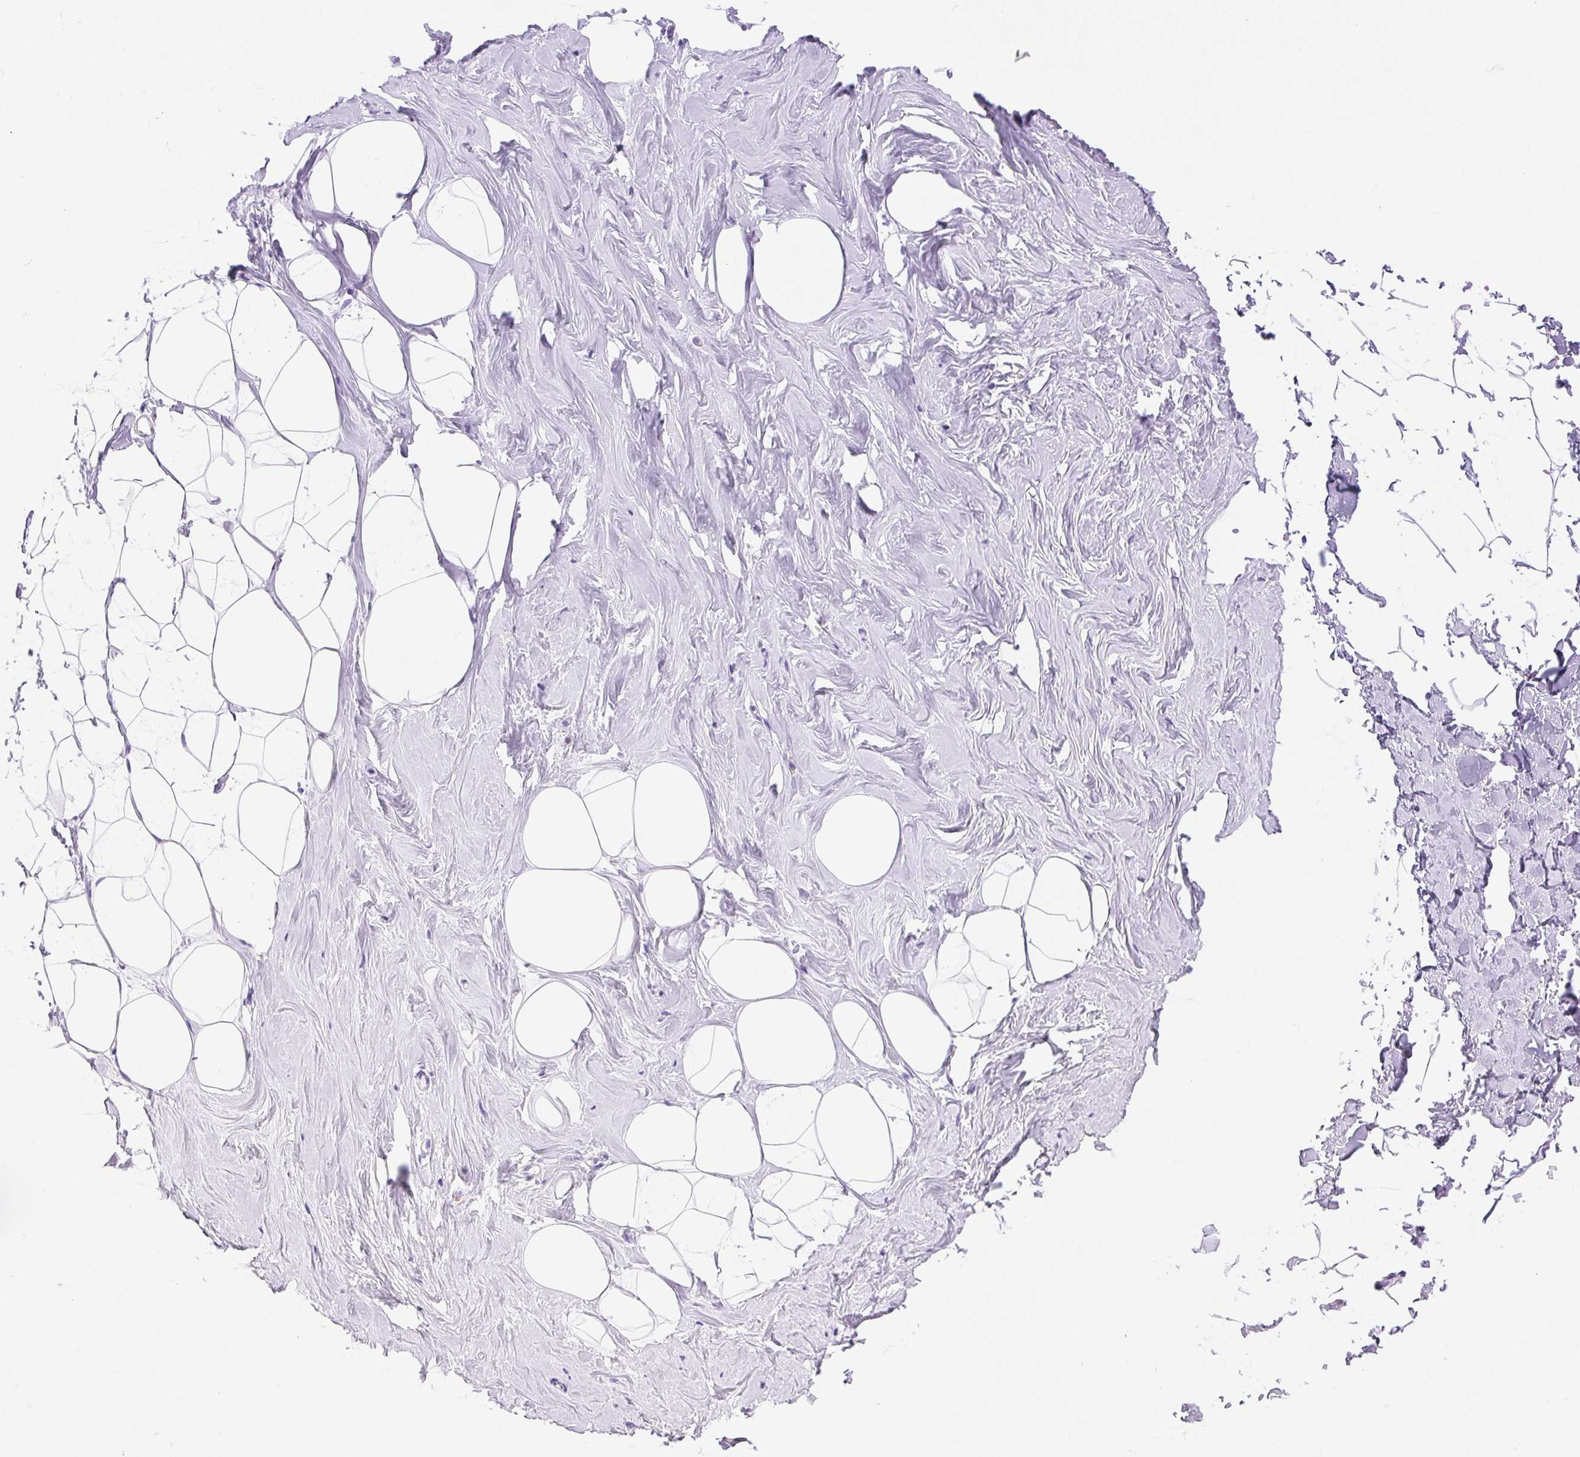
{"staining": {"intensity": "negative", "quantity": "none", "location": "none"}, "tissue": "breast", "cell_type": "Adipocytes", "image_type": "normal", "snomed": [{"axis": "morphology", "description": "Normal tissue, NOS"}, {"axis": "topography", "description": "Breast"}], "caption": "Protein analysis of normal breast shows no significant expression in adipocytes. (Stains: DAB immunohistochemistry (IHC) with hematoxylin counter stain, Microscopy: brightfield microscopy at high magnification).", "gene": "SERPINB3", "patient": {"sex": "female", "age": 32}}